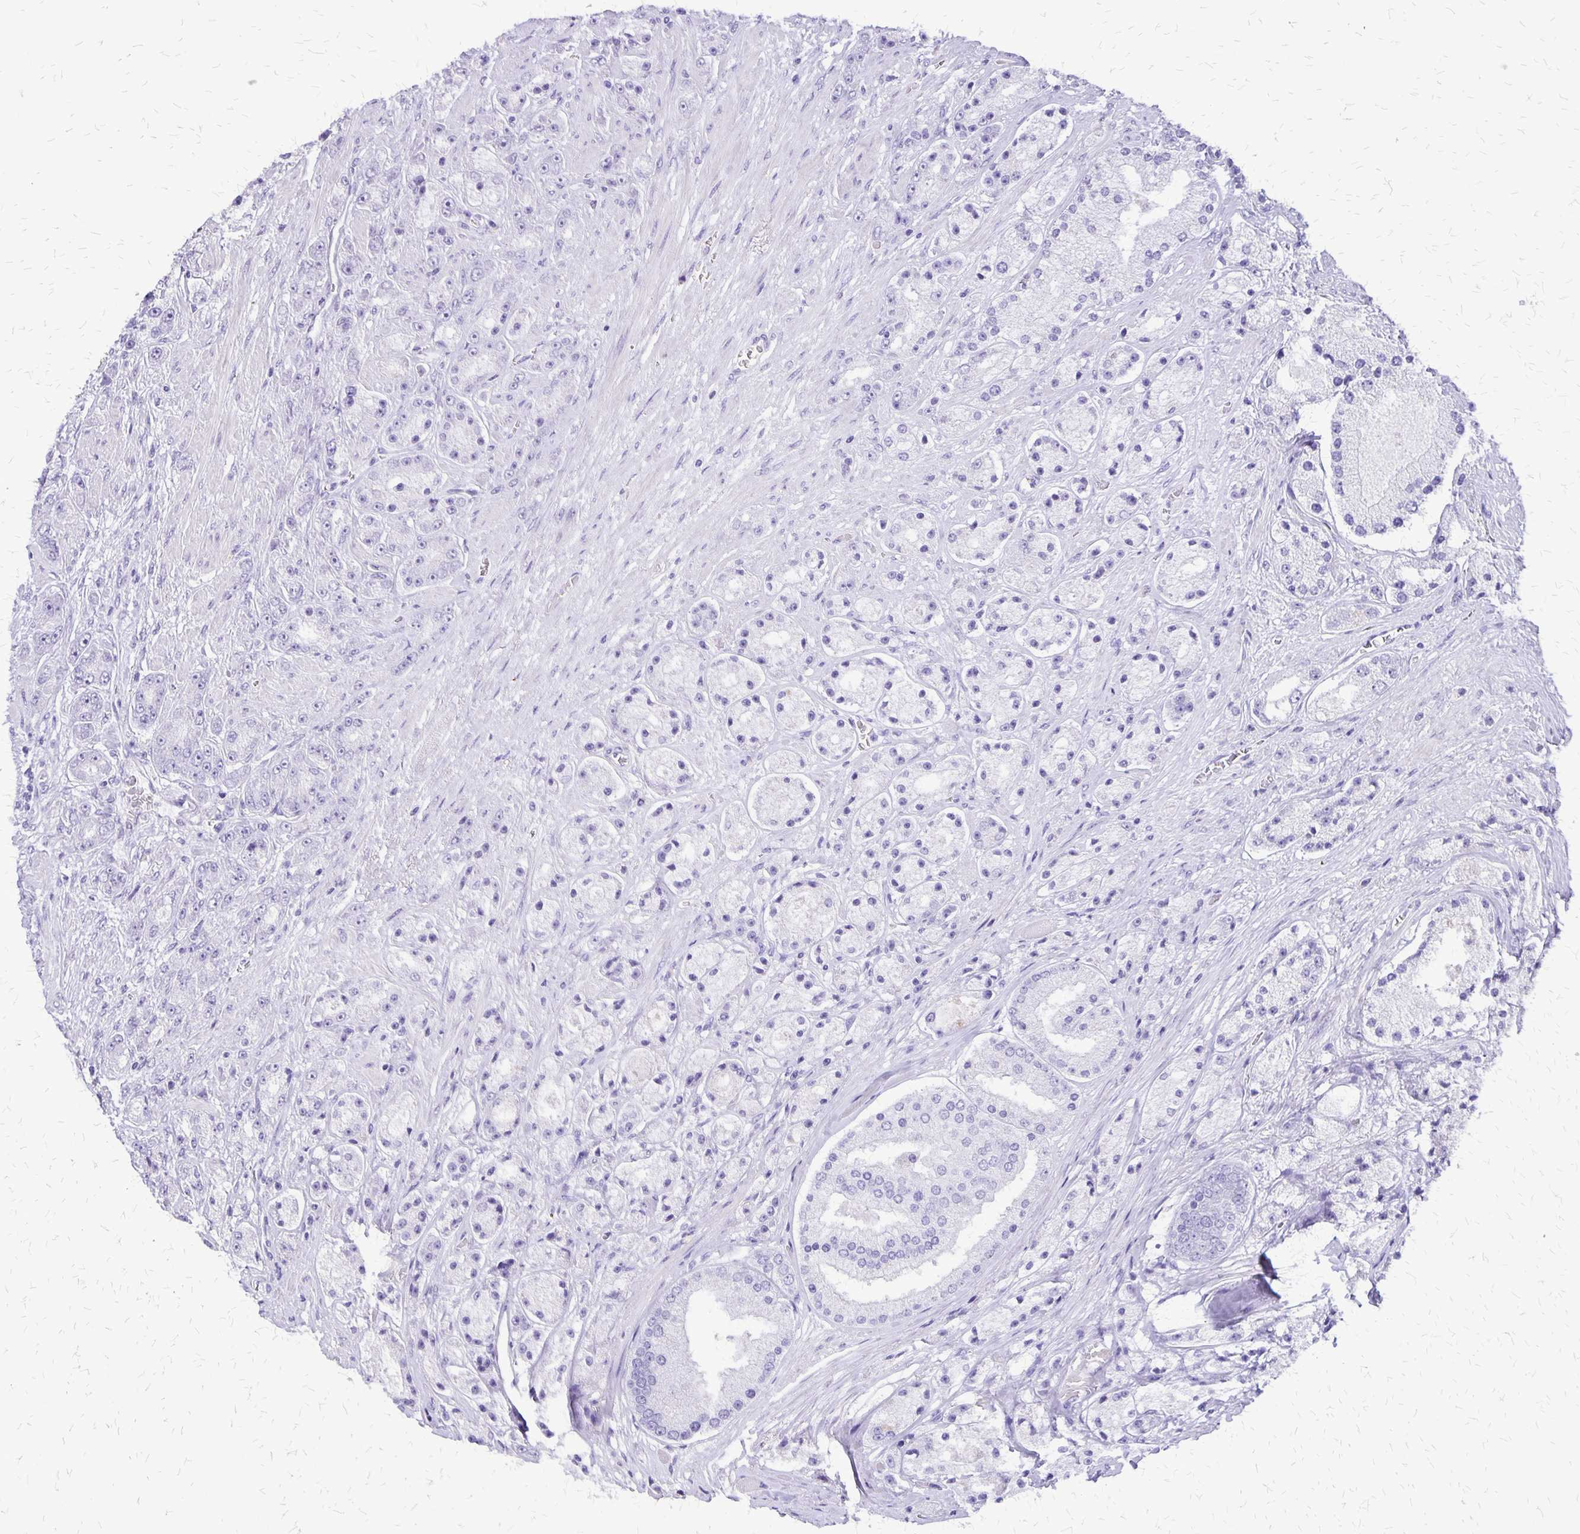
{"staining": {"intensity": "negative", "quantity": "none", "location": "none"}, "tissue": "prostate cancer", "cell_type": "Tumor cells", "image_type": "cancer", "snomed": [{"axis": "morphology", "description": "Adenocarcinoma, High grade"}, {"axis": "topography", "description": "Prostate"}], "caption": "Immunohistochemistry (IHC) photomicrograph of human prostate cancer stained for a protein (brown), which demonstrates no positivity in tumor cells. (DAB (3,3'-diaminobenzidine) immunohistochemistry, high magnification).", "gene": "SLC13A2", "patient": {"sex": "male", "age": 67}}